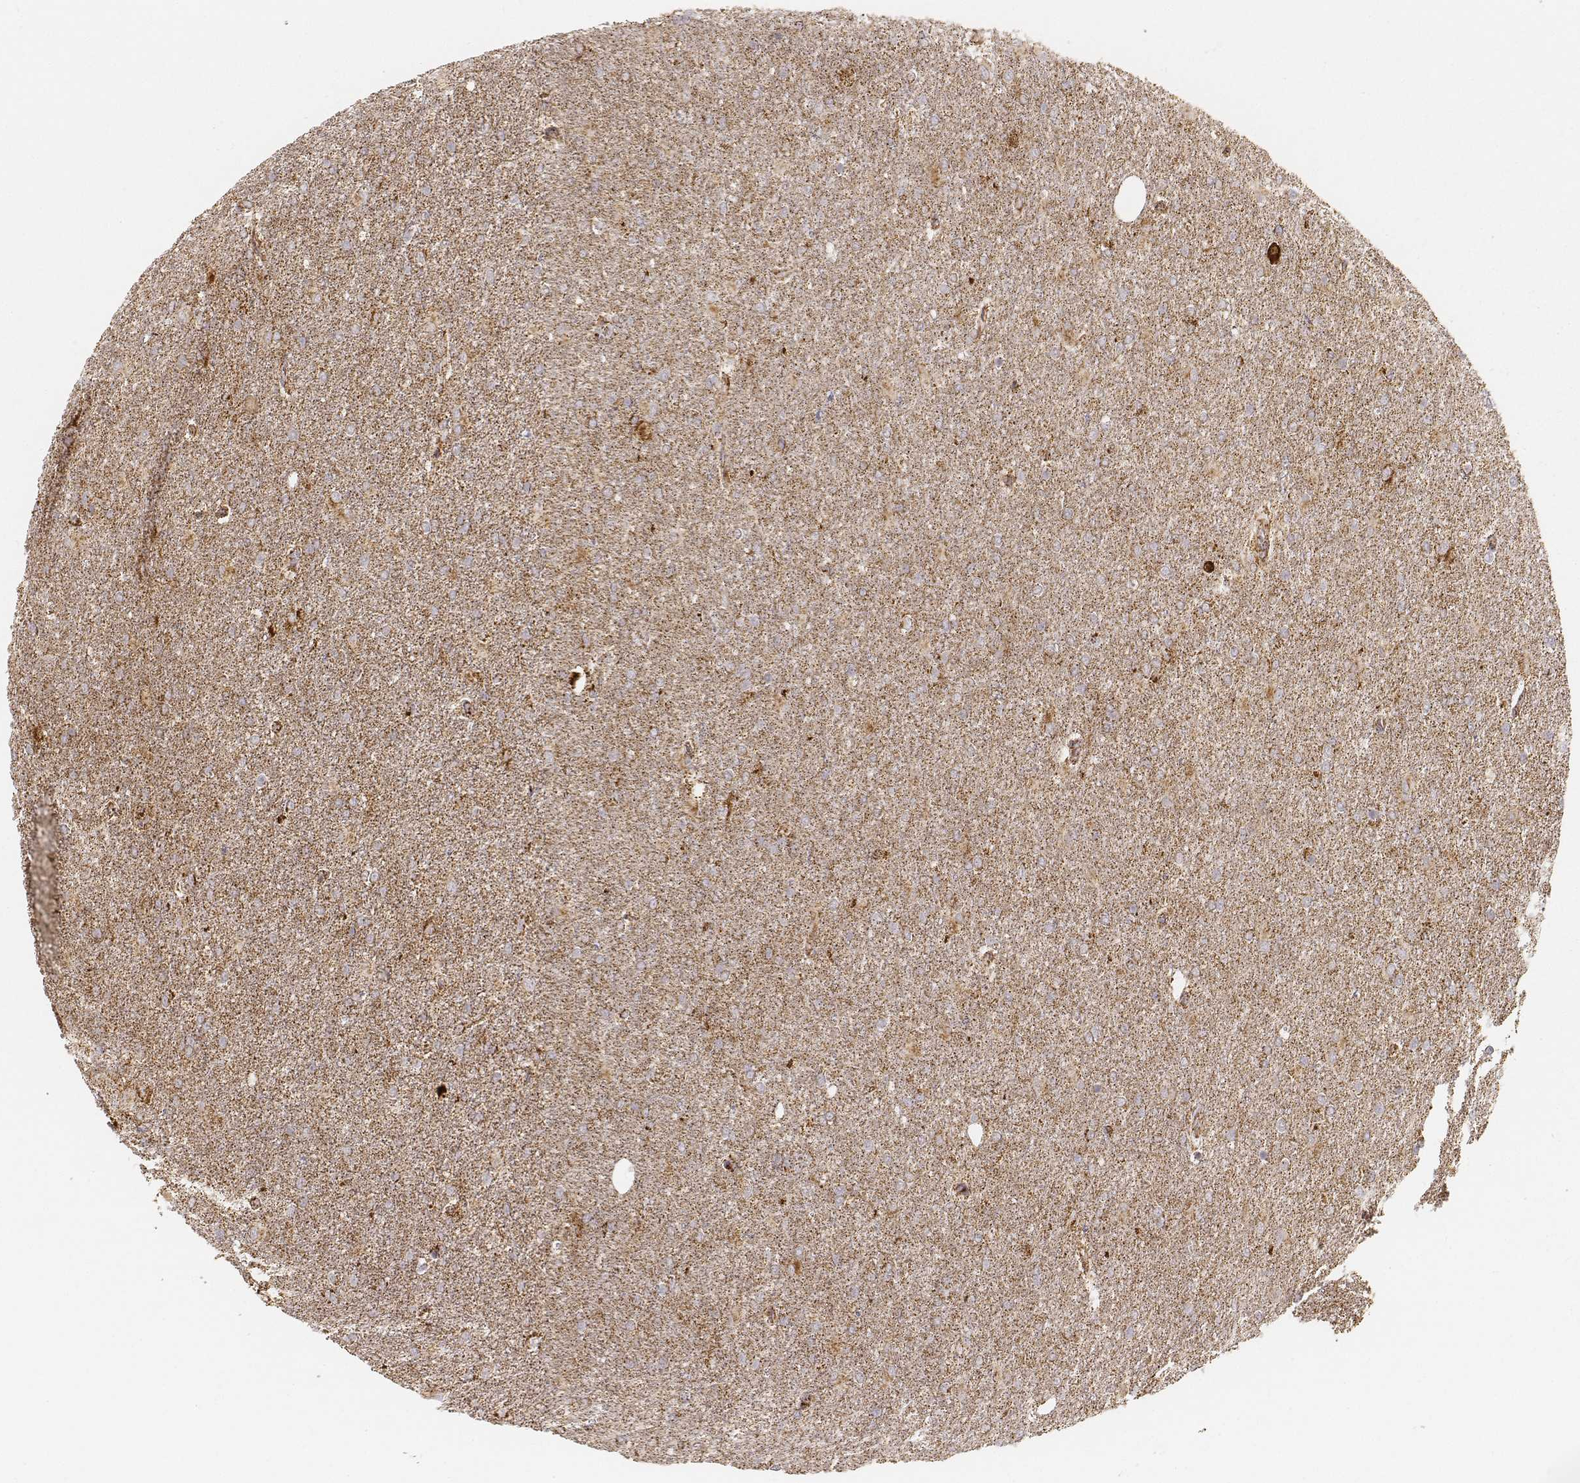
{"staining": {"intensity": "moderate", "quantity": ">75%", "location": "cytoplasmic/membranous"}, "tissue": "glioma", "cell_type": "Tumor cells", "image_type": "cancer", "snomed": [{"axis": "morphology", "description": "Glioma, malignant, High grade"}, {"axis": "topography", "description": "Cerebral cortex"}], "caption": "Protein expression analysis of human high-grade glioma (malignant) reveals moderate cytoplasmic/membranous staining in approximately >75% of tumor cells.", "gene": "CS", "patient": {"sex": "male", "age": 70}}